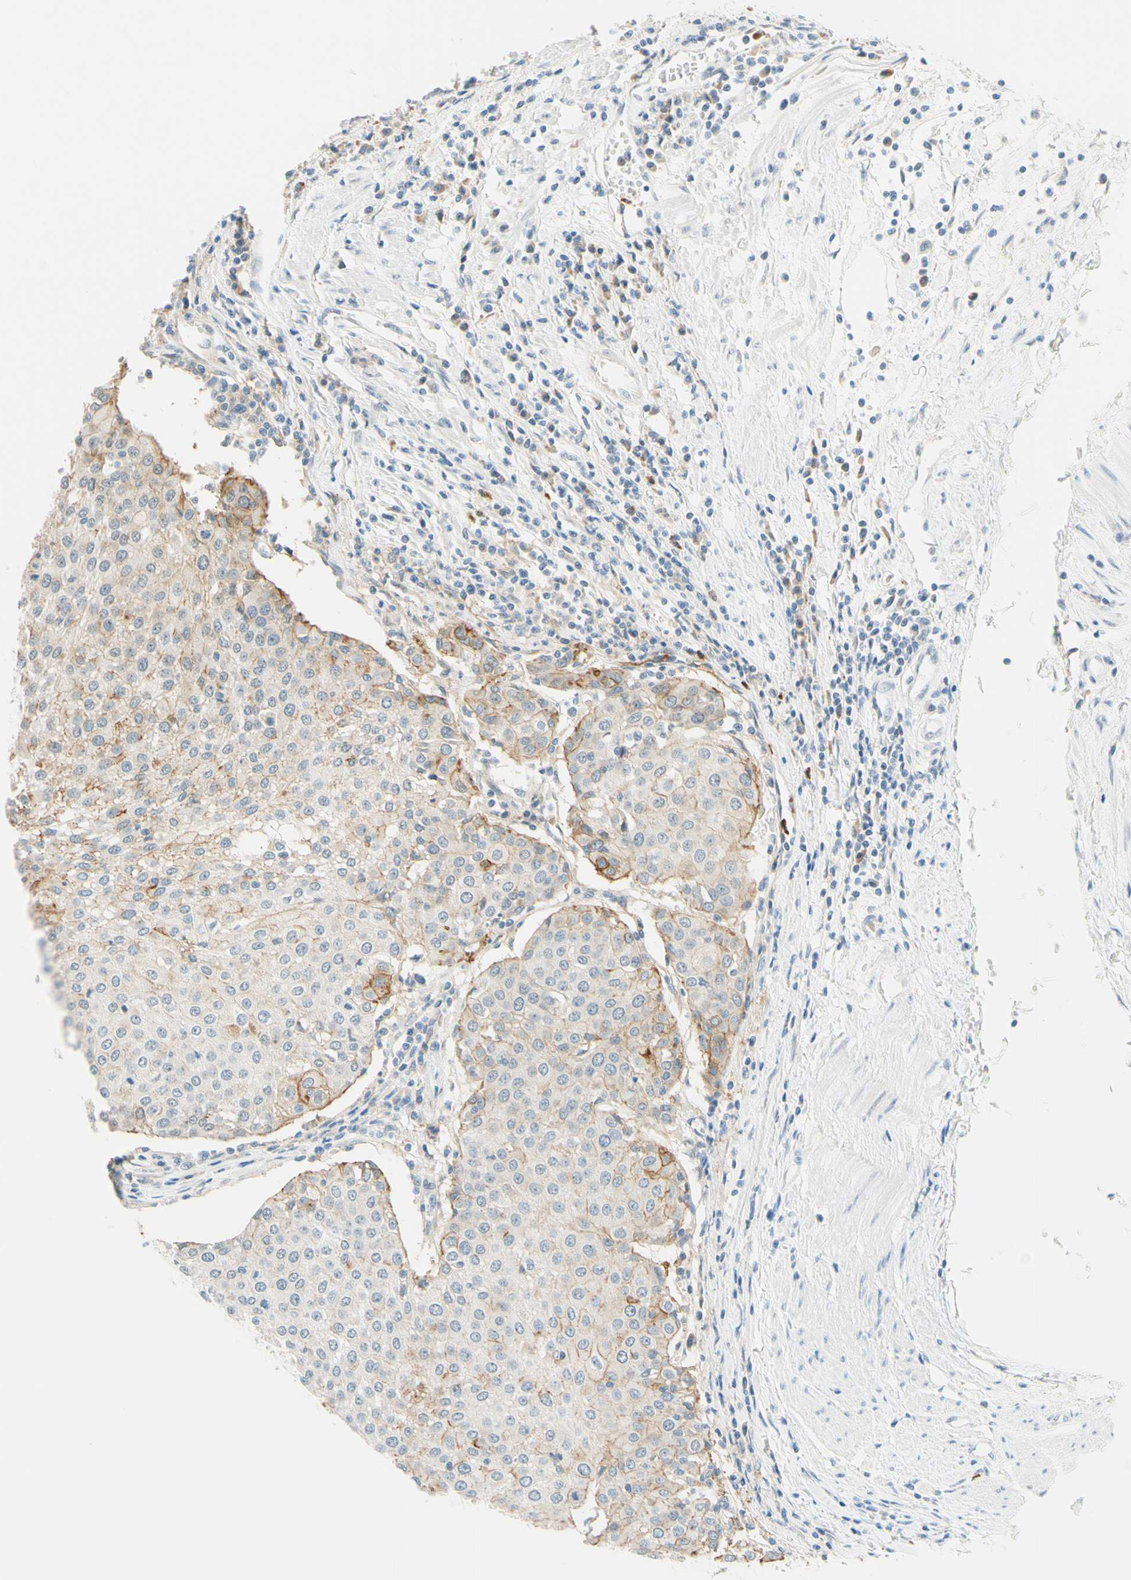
{"staining": {"intensity": "moderate", "quantity": "<25%", "location": "cytoplasmic/membranous"}, "tissue": "urothelial cancer", "cell_type": "Tumor cells", "image_type": "cancer", "snomed": [{"axis": "morphology", "description": "Urothelial carcinoma, High grade"}, {"axis": "topography", "description": "Urinary bladder"}], "caption": "The immunohistochemical stain shows moderate cytoplasmic/membranous positivity in tumor cells of urothelial carcinoma (high-grade) tissue.", "gene": "TREM2", "patient": {"sex": "female", "age": 85}}